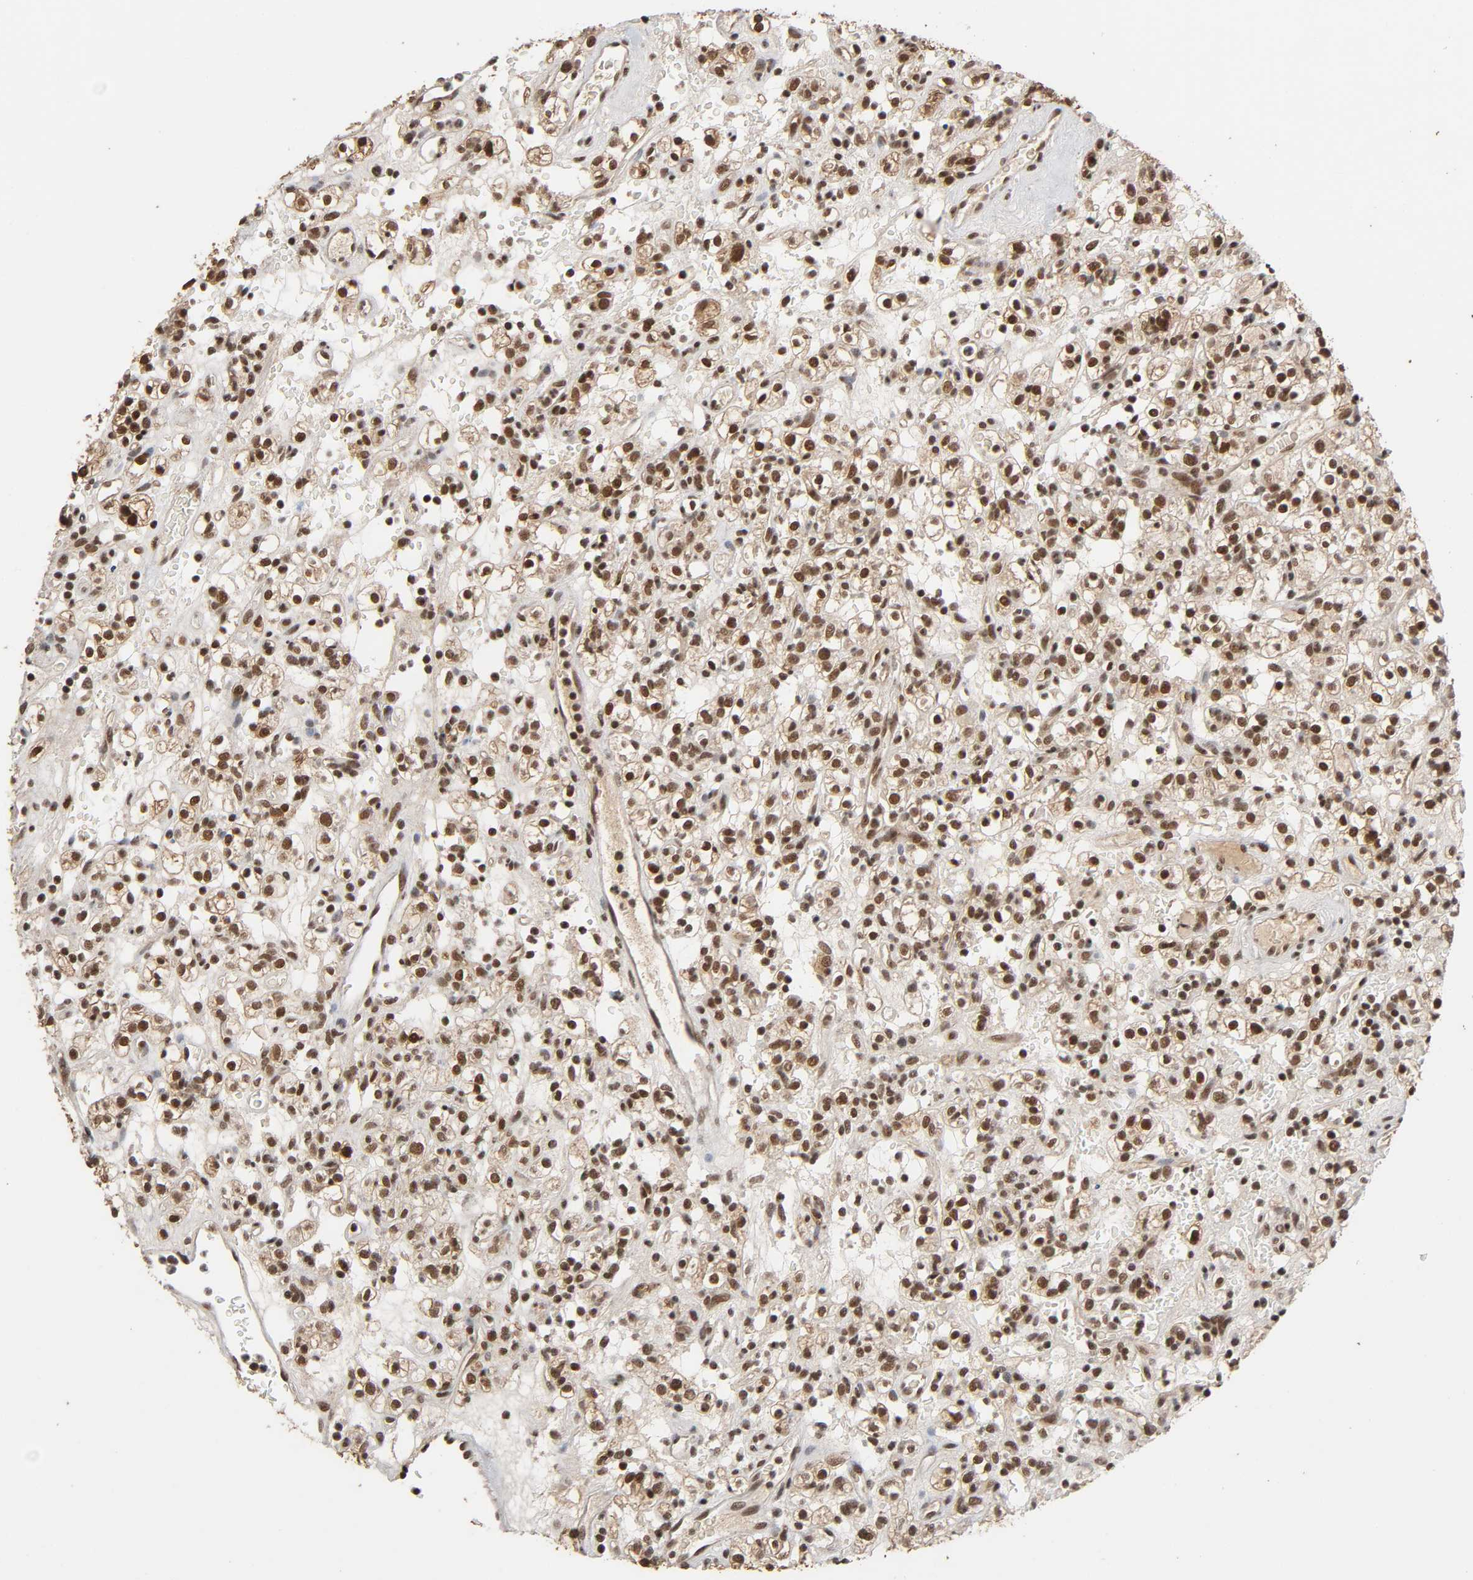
{"staining": {"intensity": "strong", "quantity": ">75%", "location": "cytoplasmic/membranous,nuclear"}, "tissue": "renal cancer", "cell_type": "Tumor cells", "image_type": "cancer", "snomed": [{"axis": "morphology", "description": "Normal tissue, NOS"}, {"axis": "morphology", "description": "Adenocarcinoma, NOS"}, {"axis": "topography", "description": "Kidney"}], "caption": "Immunohistochemistry (IHC) of adenocarcinoma (renal) displays high levels of strong cytoplasmic/membranous and nuclear positivity in approximately >75% of tumor cells.", "gene": "ZNF384", "patient": {"sex": "female", "age": 72}}